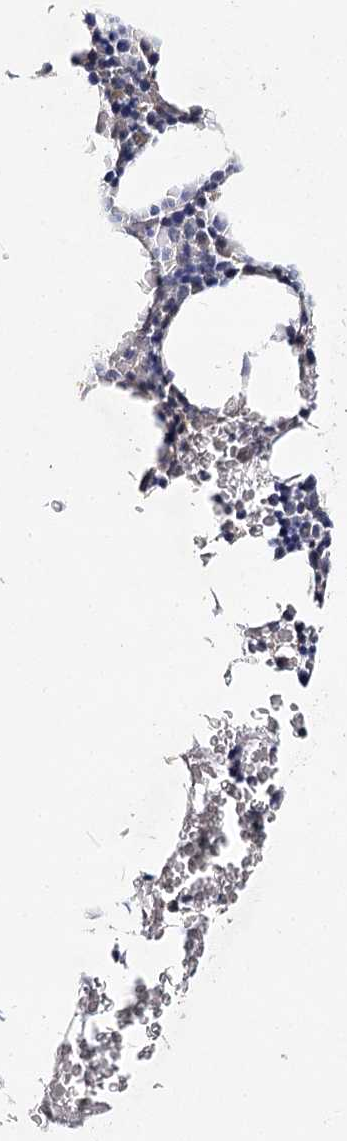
{"staining": {"intensity": "negative", "quantity": "none", "location": "none"}, "tissue": "bone marrow", "cell_type": "Hematopoietic cells", "image_type": "normal", "snomed": [{"axis": "morphology", "description": "Normal tissue, NOS"}, {"axis": "topography", "description": "Bone marrow"}], "caption": "This is an immunohistochemistry image of benign bone marrow. There is no staining in hematopoietic cells.", "gene": "TMEM218", "patient": {"sex": "male", "age": 36}}